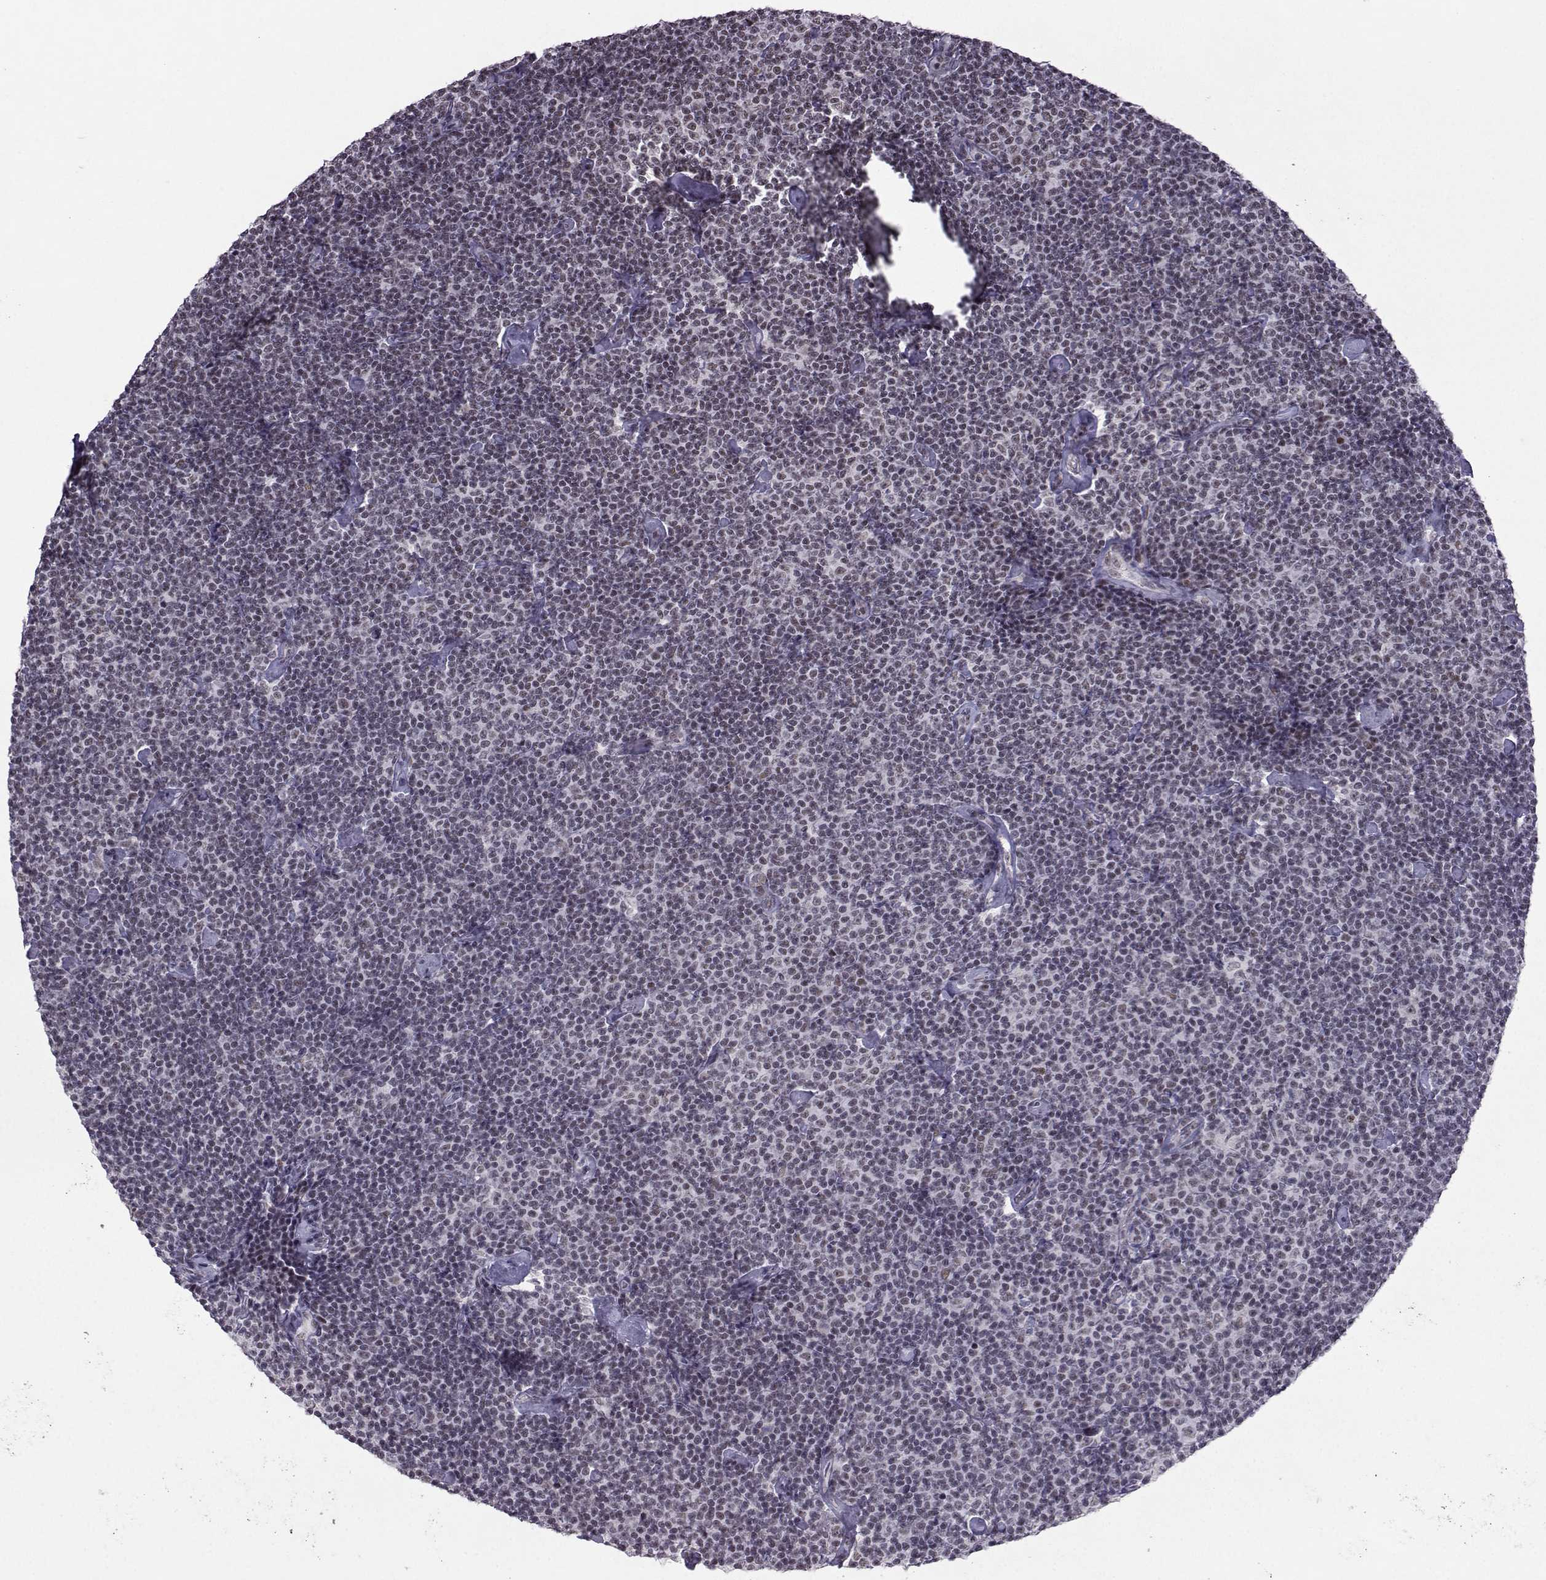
{"staining": {"intensity": "negative", "quantity": "none", "location": "none"}, "tissue": "lymphoma", "cell_type": "Tumor cells", "image_type": "cancer", "snomed": [{"axis": "morphology", "description": "Malignant lymphoma, non-Hodgkin's type, Low grade"}, {"axis": "topography", "description": "Lymph node"}], "caption": "Immunohistochemistry photomicrograph of human lymphoma stained for a protein (brown), which exhibits no positivity in tumor cells.", "gene": "LIN28A", "patient": {"sex": "male", "age": 81}}